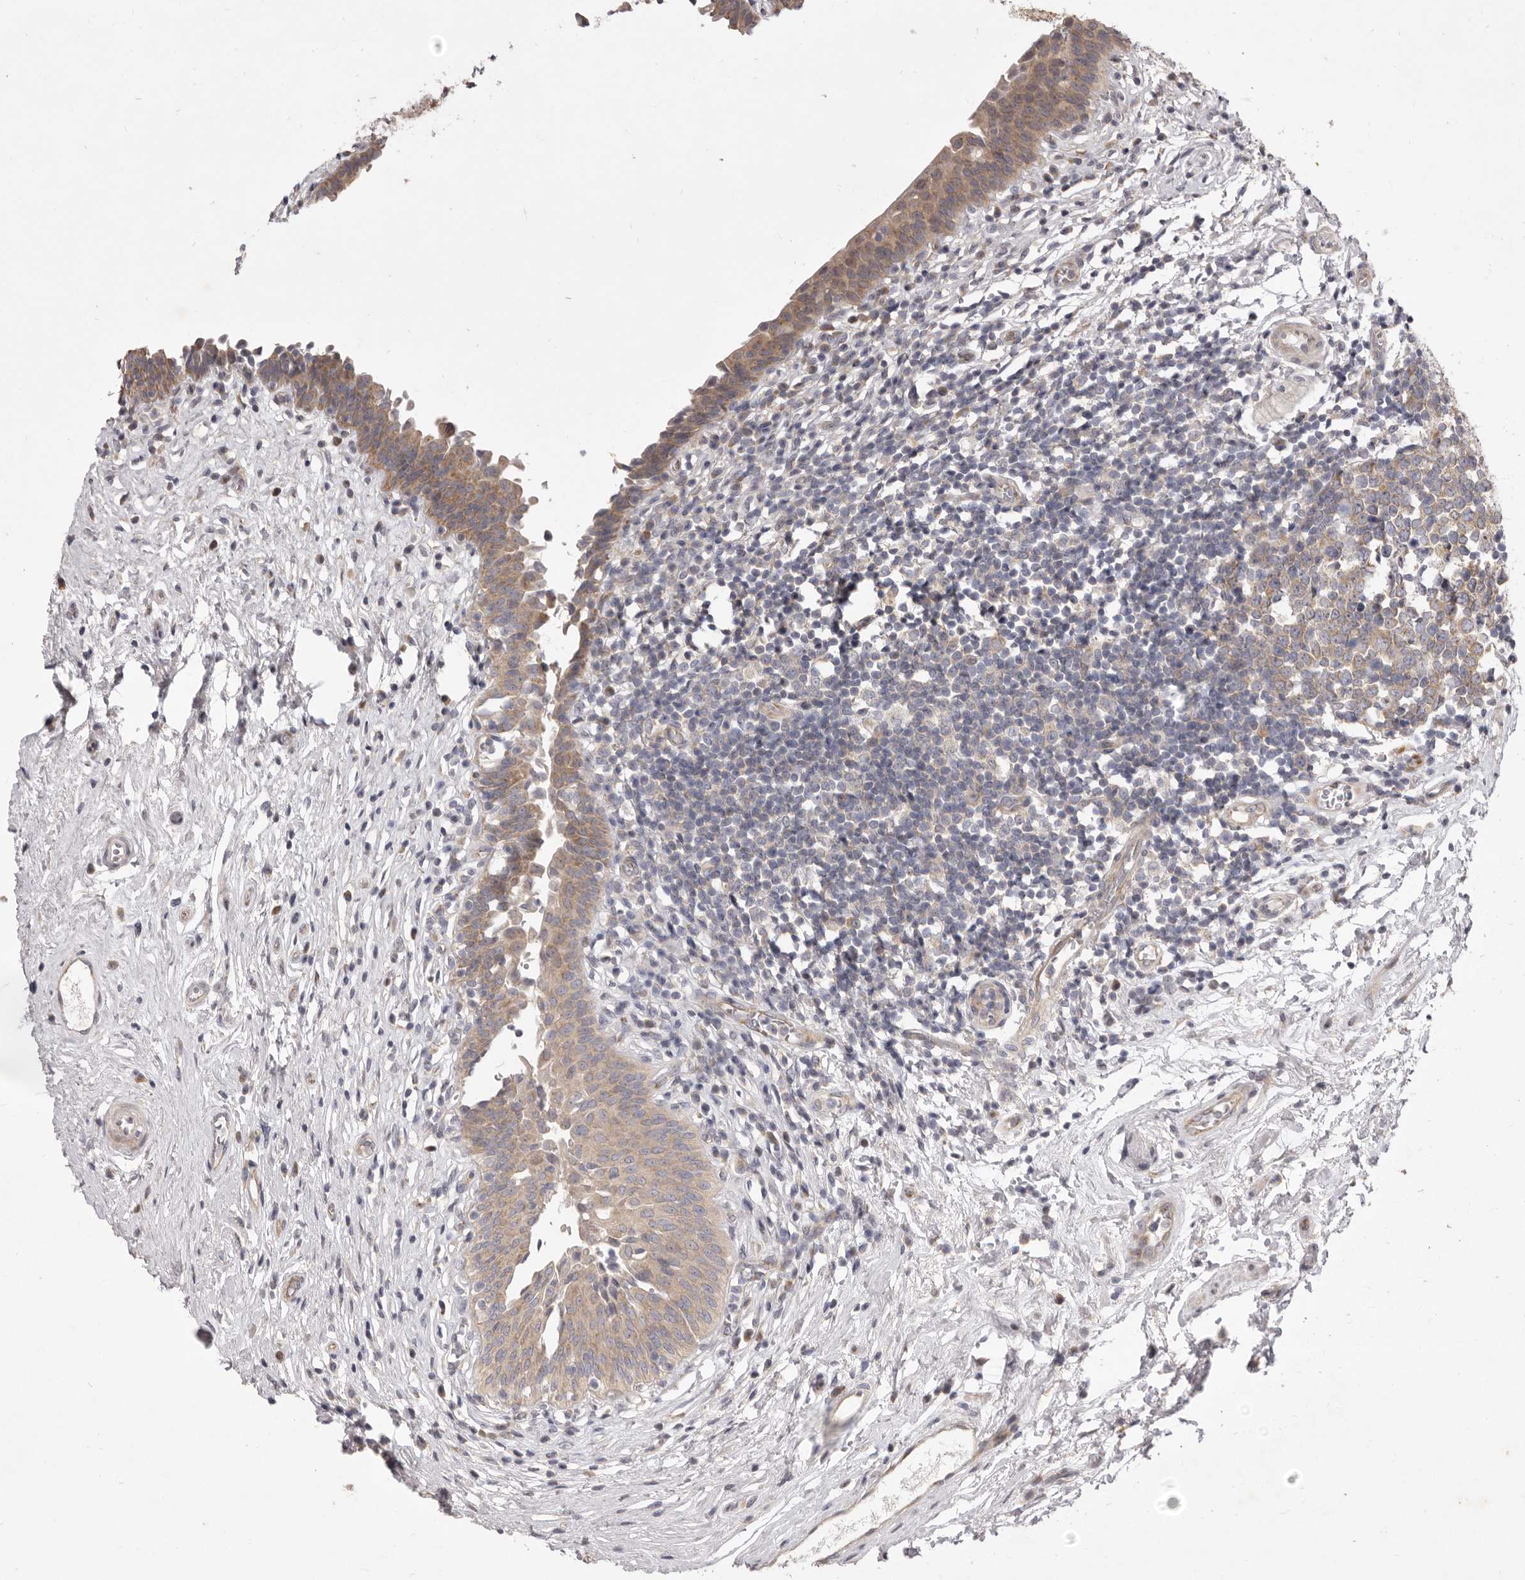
{"staining": {"intensity": "moderate", "quantity": "25%-75%", "location": "cytoplasmic/membranous"}, "tissue": "urinary bladder", "cell_type": "Urothelial cells", "image_type": "normal", "snomed": [{"axis": "morphology", "description": "Normal tissue, NOS"}, {"axis": "topography", "description": "Urinary bladder"}], "caption": "Immunohistochemical staining of normal urinary bladder reveals moderate cytoplasmic/membranous protein expression in about 25%-75% of urothelial cells. (DAB IHC, brown staining for protein, blue staining for nuclei).", "gene": "TBC1D8B", "patient": {"sex": "male", "age": 83}}